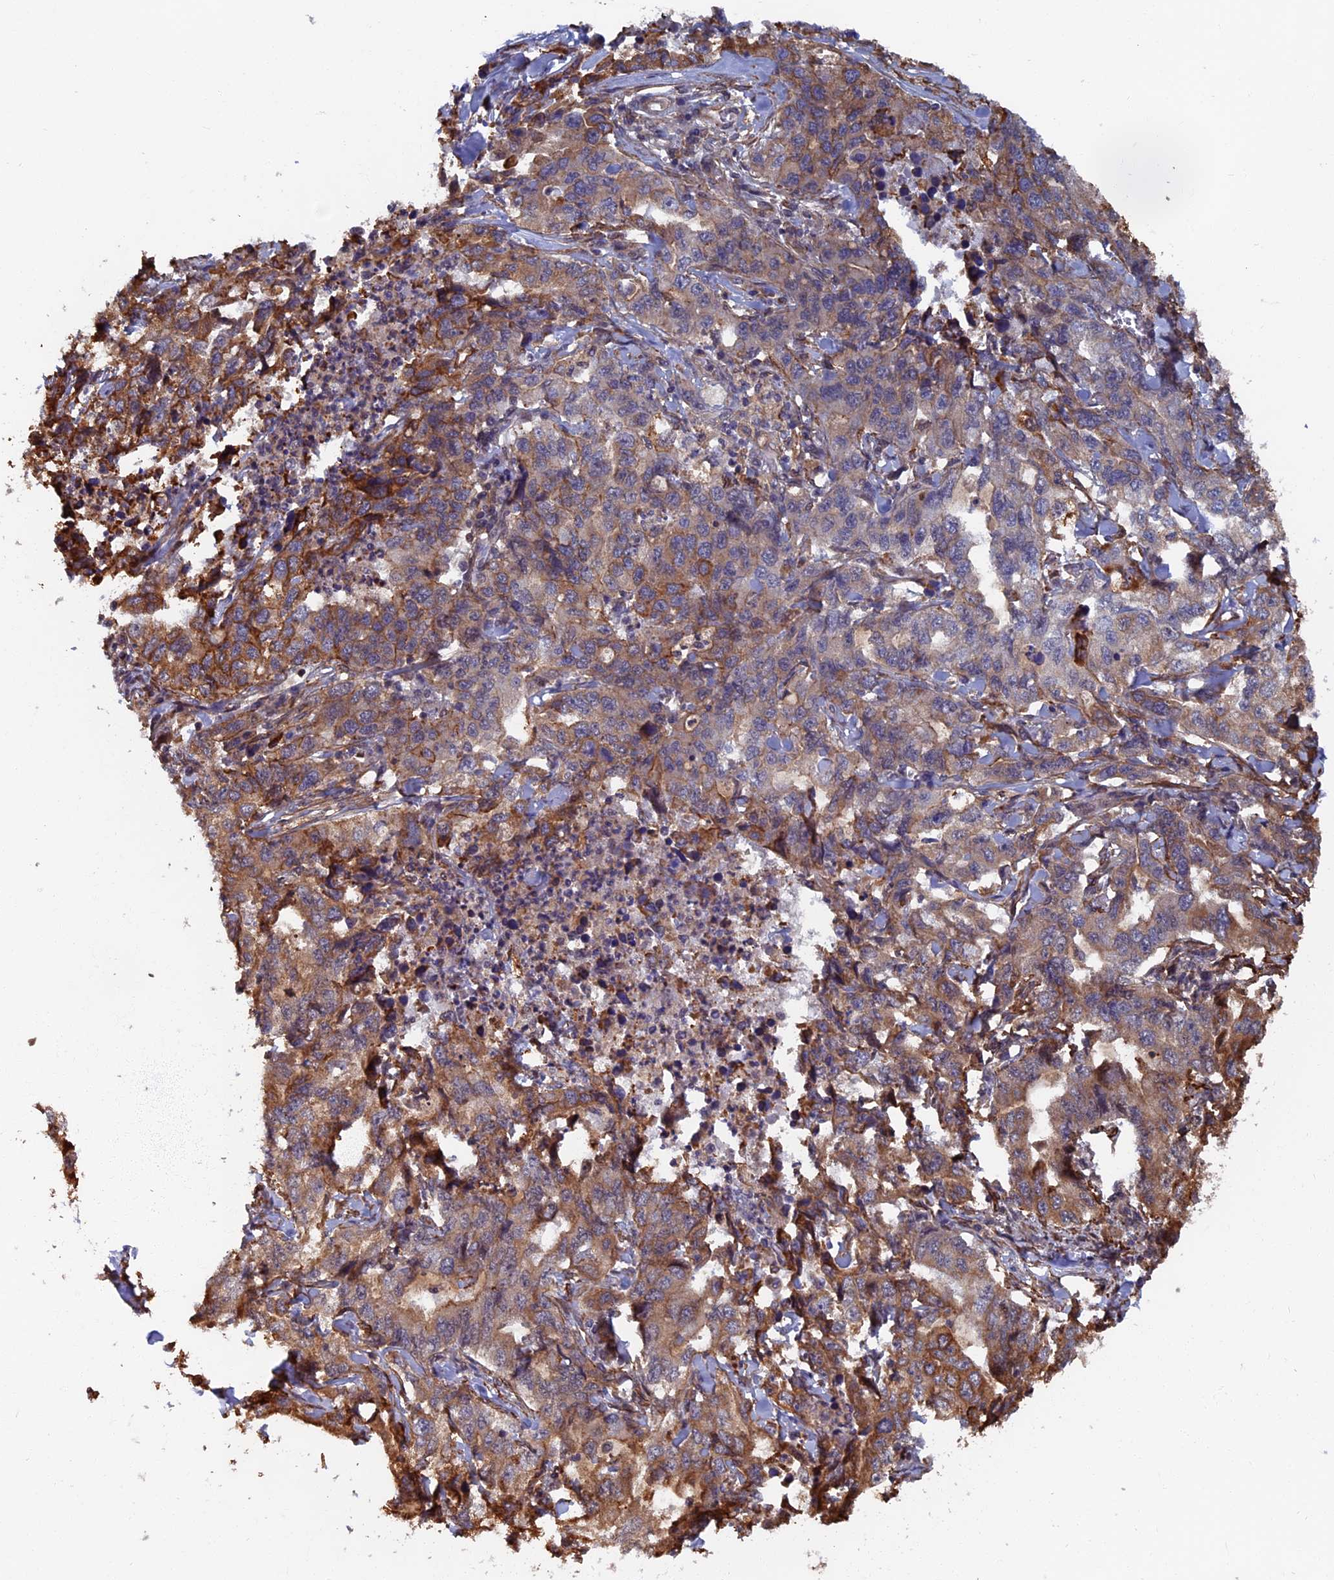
{"staining": {"intensity": "moderate", "quantity": "<25%", "location": "cytoplasmic/membranous"}, "tissue": "lung cancer", "cell_type": "Tumor cells", "image_type": "cancer", "snomed": [{"axis": "morphology", "description": "Adenocarcinoma, NOS"}, {"axis": "topography", "description": "Lung"}], "caption": "Tumor cells demonstrate low levels of moderate cytoplasmic/membranous positivity in about <25% of cells in human lung cancer. Using DAB (3,3'-diaminobenzidine) (brown) and hematoxylin (blue) stains, captured at high magnification using brightfield microscopy.", "gene": "CTDP1", "patient": {"sex": "female", "age": 51}}